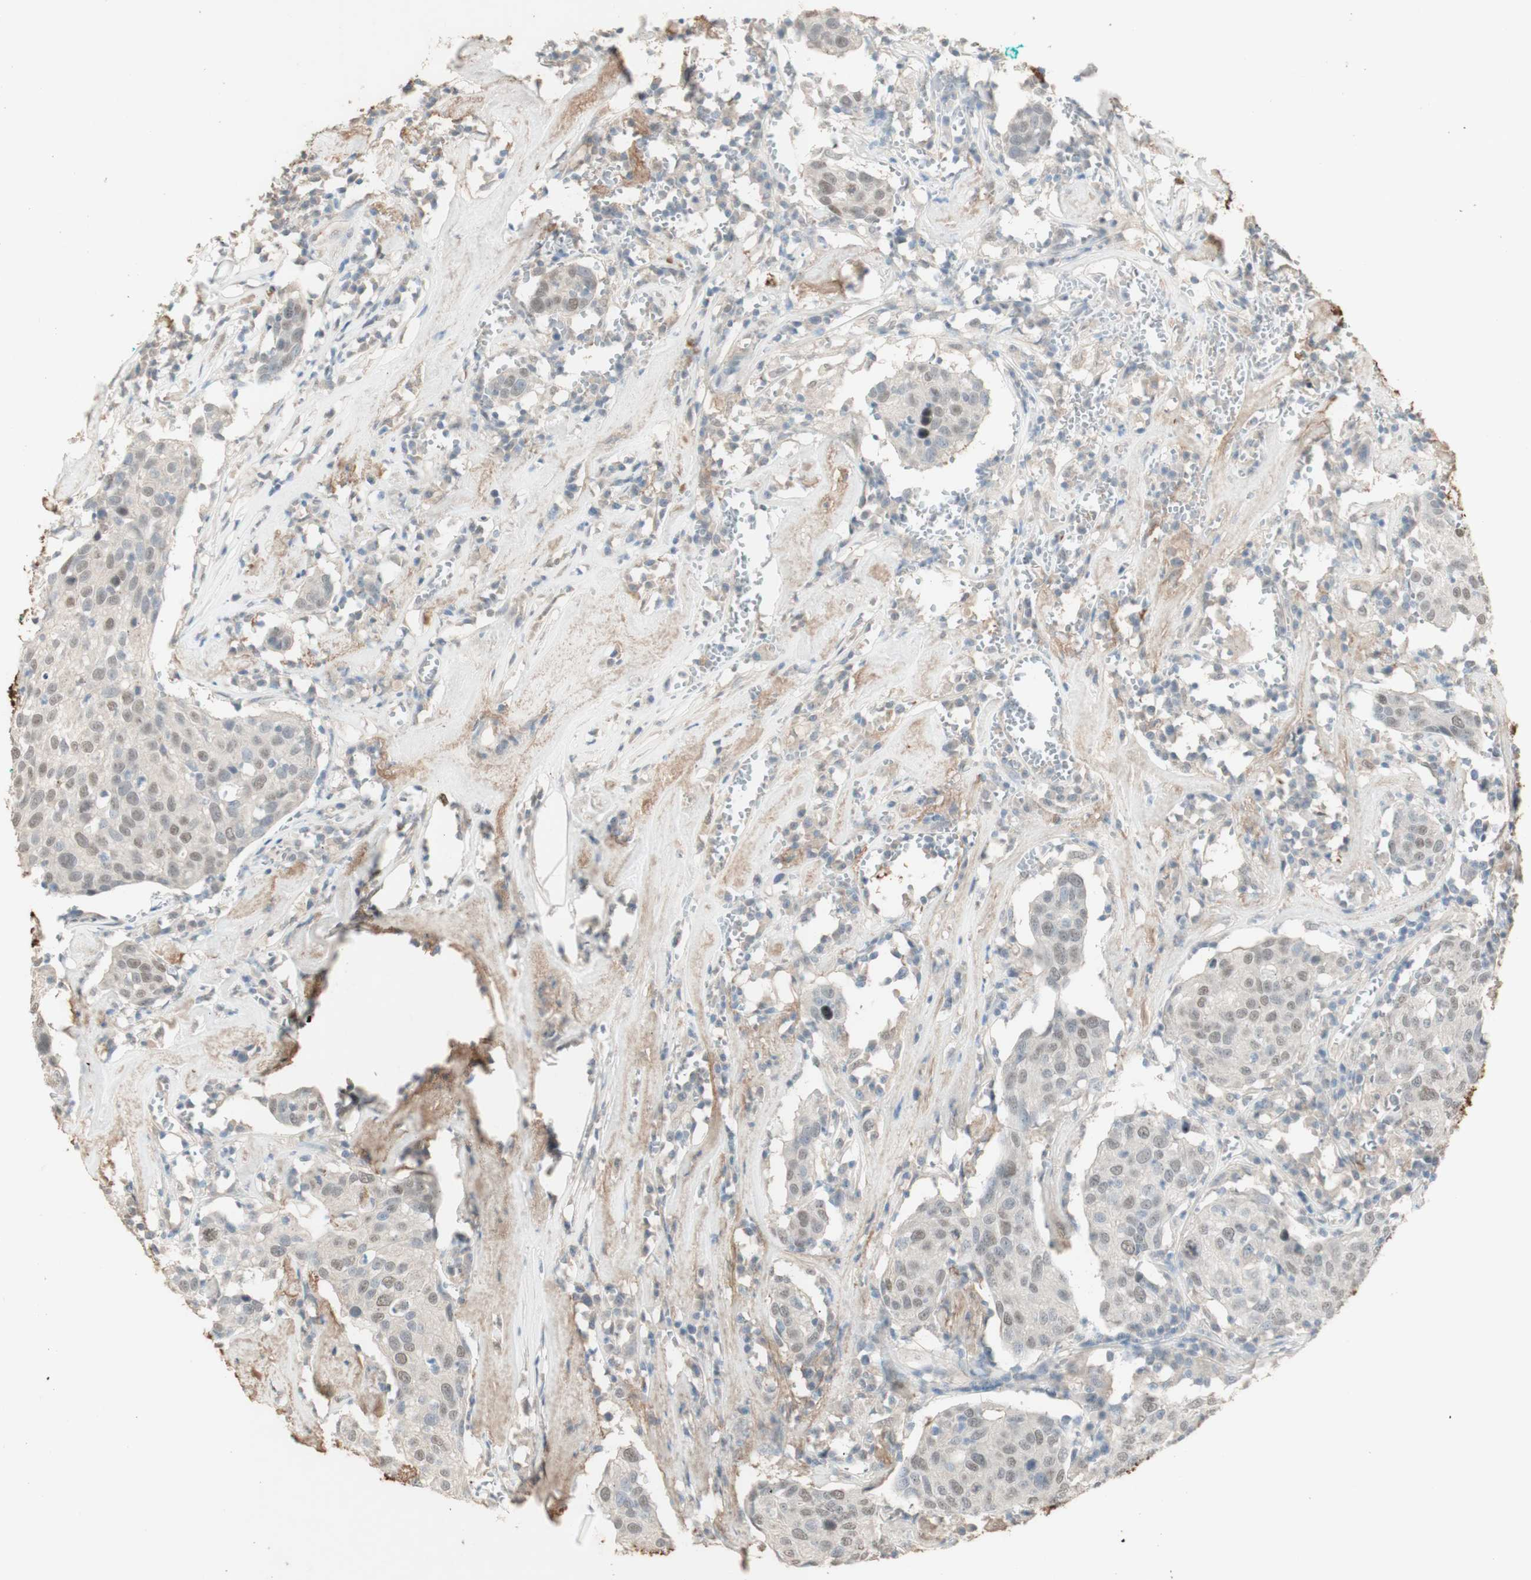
{"staining": {"intensity": "weak", "quantity": "<25%", "location": "nuclear"}, "tissue": "head and neck cancer", "cell_type": "Tumor cells", "image_type": "cancer", "snomed": [{"axis": "morphology", "description": "Adenocarcinoma, NOS"}, {"axis": "topography", "description": "Salivary gland"}, {"axis": "topography", "description": "Head-Neck"}], "caption": "Tumor cells are negative for protein expression in human head and neck adenocarcinoma.", "gene": "MUC3A", "patient": {"sex": "female", "age": 65}}